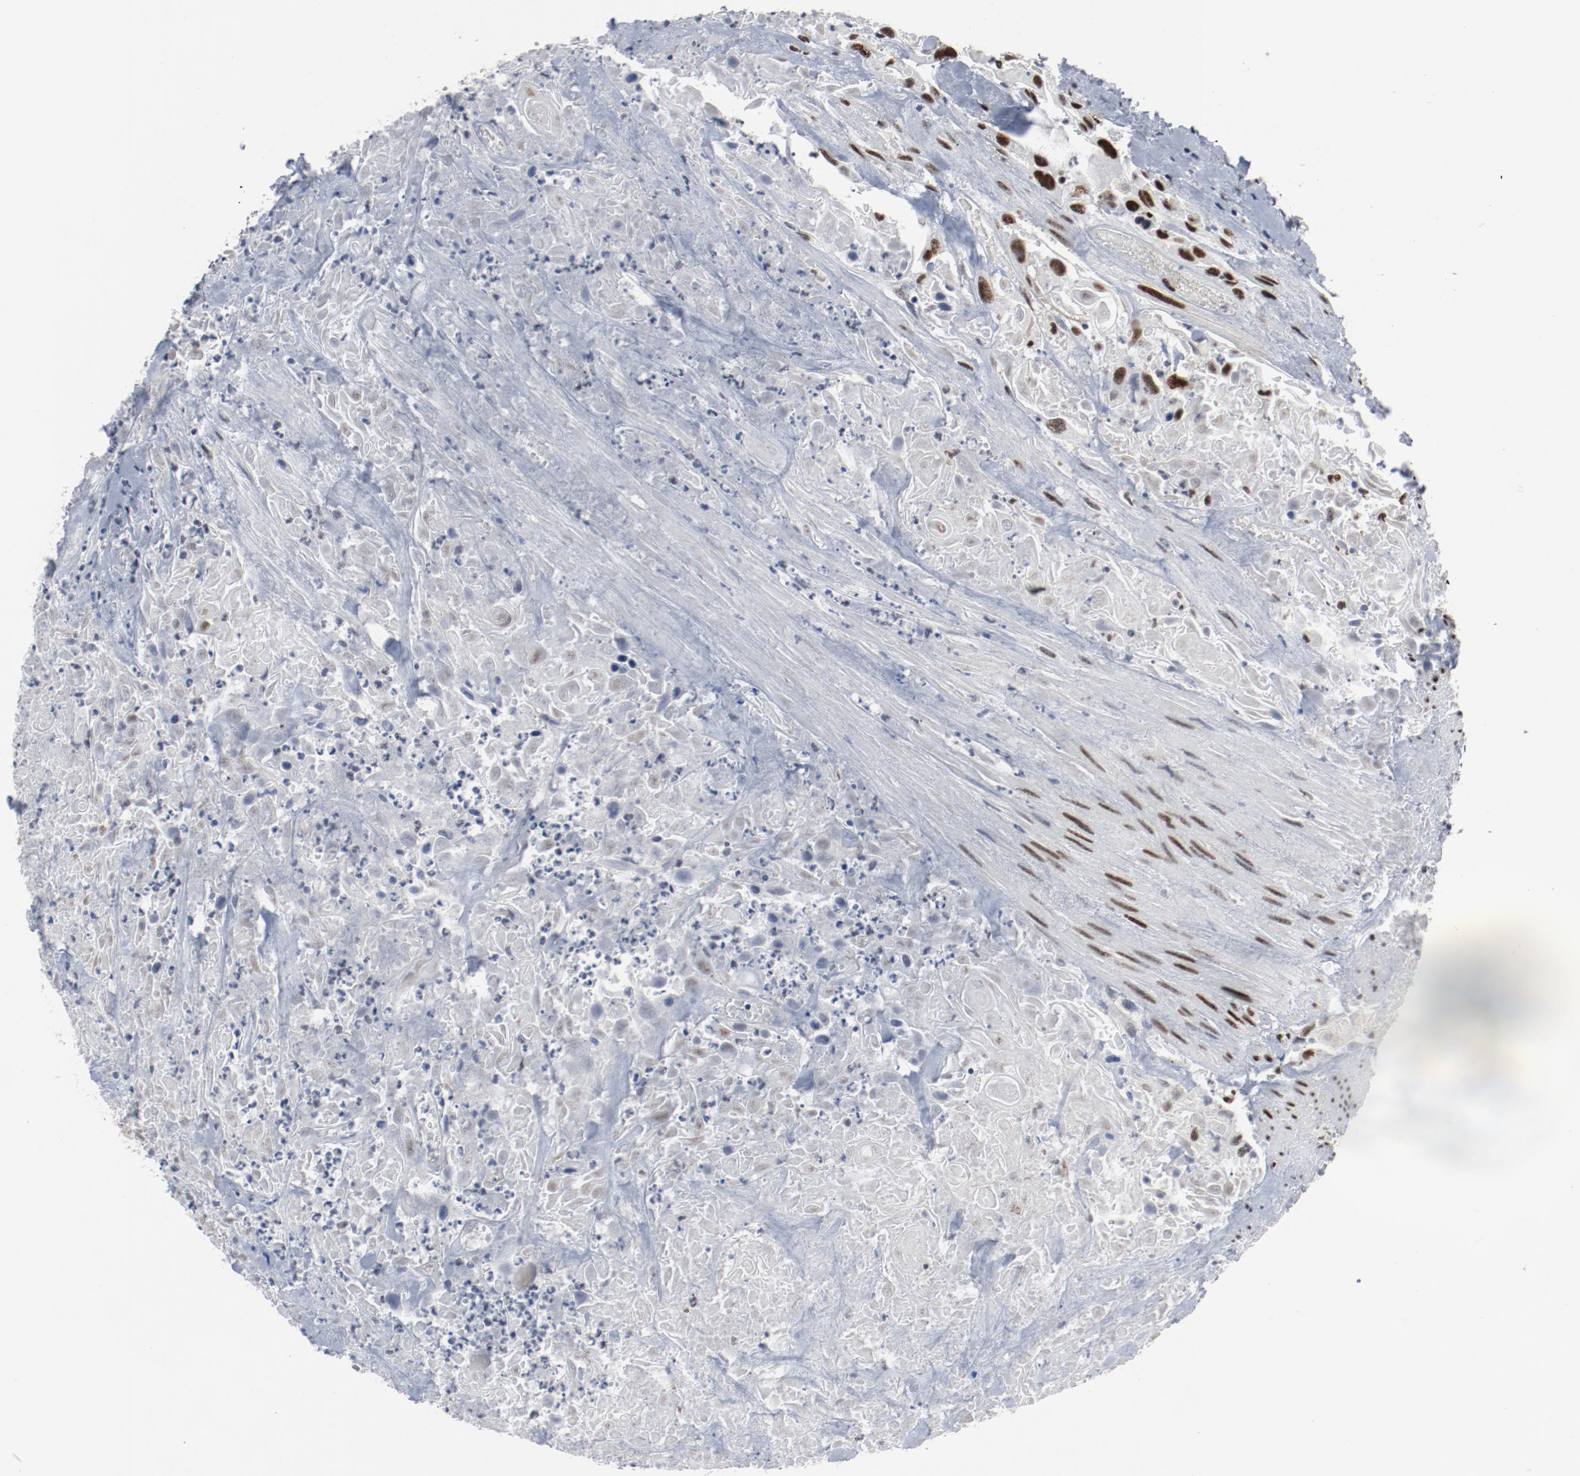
{"staining": {"intensity": "strong", "quantity": ">75%", "location": "nuclear"}, "tissue": "urothelial cancer", "cell_type": "Tumor cells", "image_type": "cancer", "snomed": [{"axis": "morphology", "description": "Urothelial carcinoma, High grade"}, {"axis": "topography", "description": "Urinary bladder"}], "caption": "Brown immunohistochemical staining in urothelial cancer exhibits strong nuclear positivity in approximately >75% of tumor cells. The staining was performed using DAB to visualize the protein expression in brown, while the nuclei were stained in blue with hematoxylin (Magnification: 20x).", "gene": "JMJD6", "patient": {"sex": "female", "age": 84}}